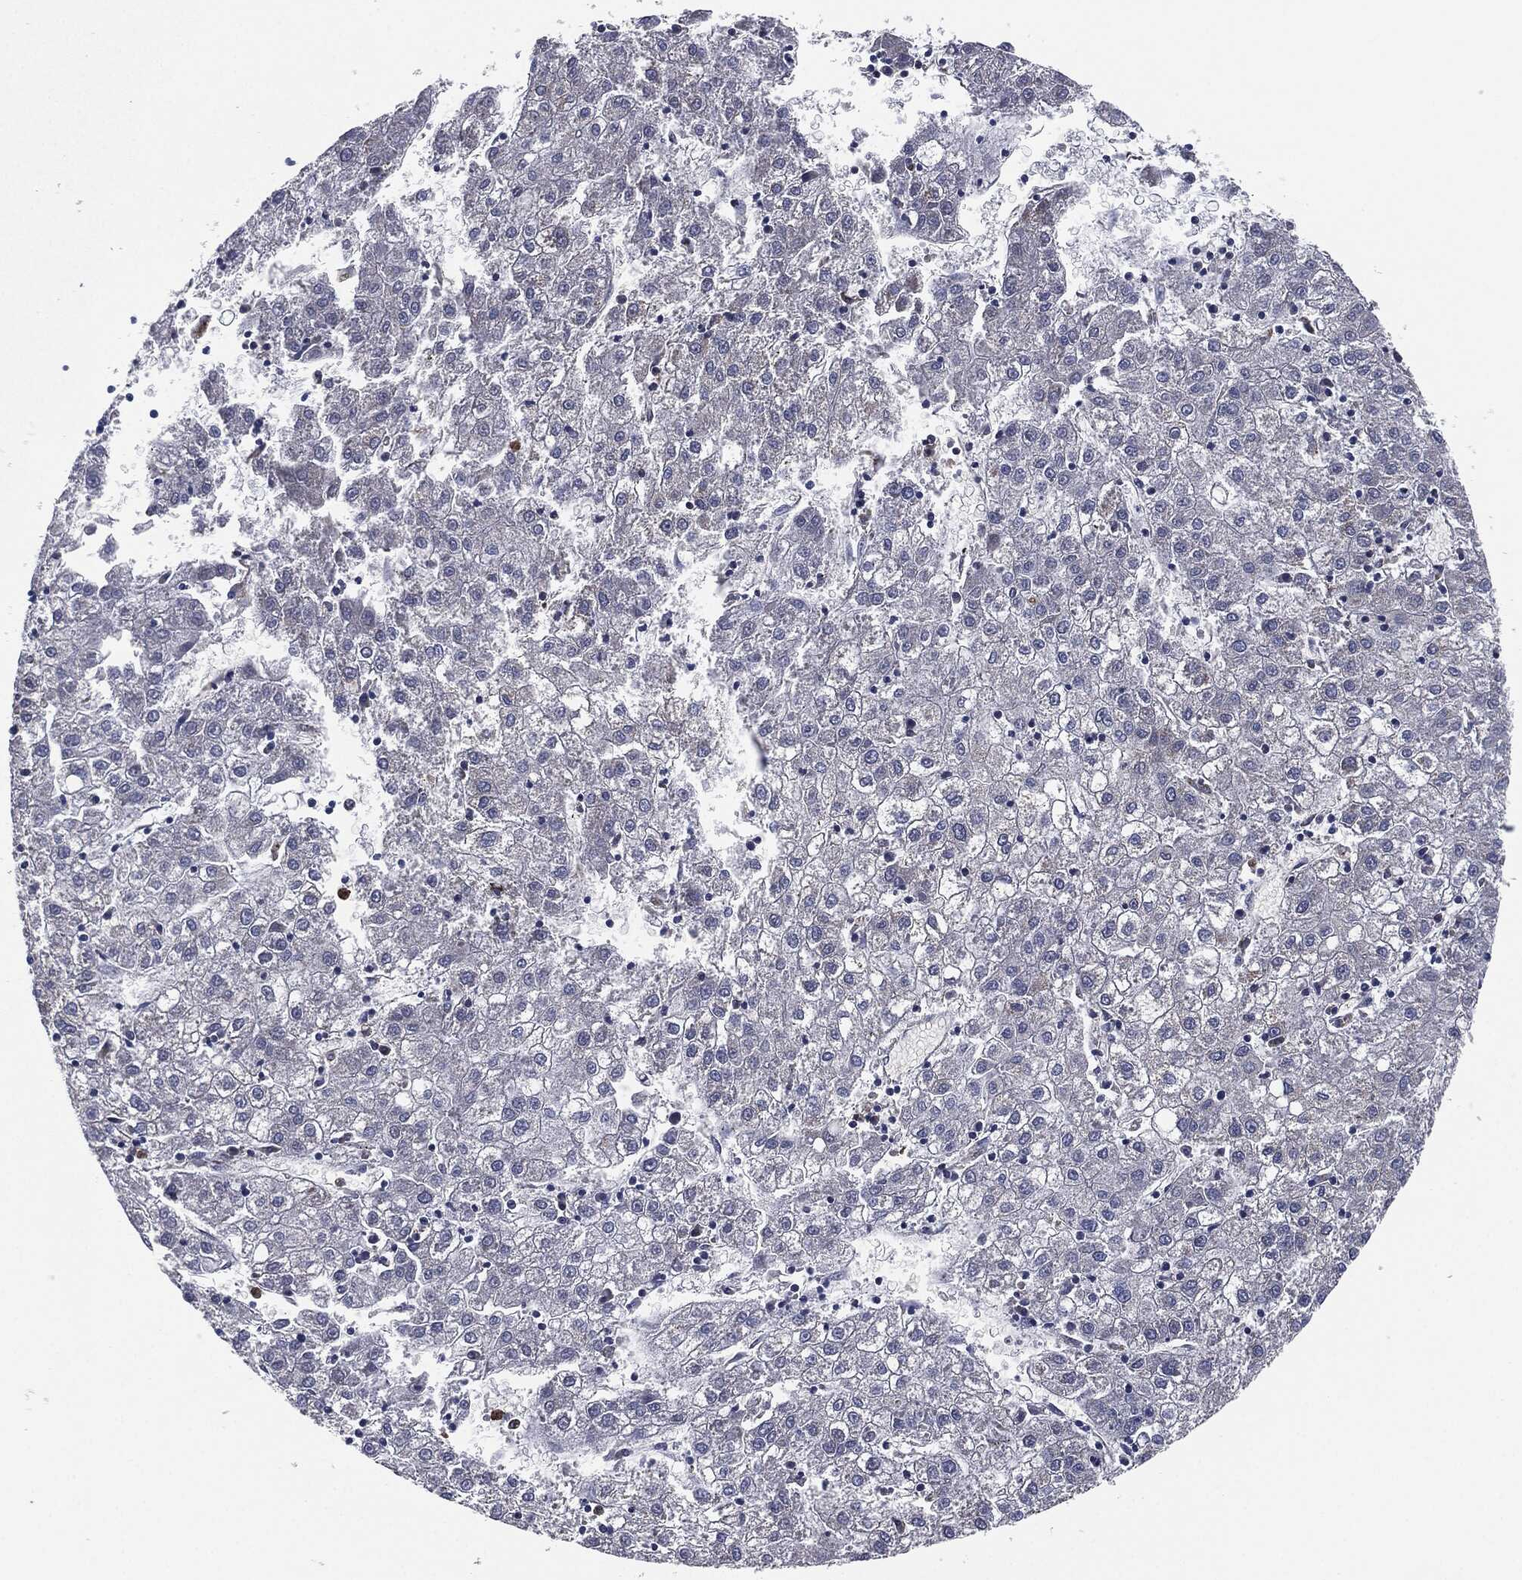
{"staining": {"intensity": "negative", "quantity": "none", "location": "none"}, "tissue": "liver cancer", "cell_type": "Tumor cells", "image_type": "cancer", "snomed": [{"axis": "morphology", "description": "Carcinoma, Hepatocellular, NOS"}, {"axis": "topography", "description": "Liver"}], "caption": "Photomicrograph shows no significant protein expression in tumor cells of hepatocellular carcinoma (liver).", "gene": "NDUFV2", "patient": {"sex": "male", "age": 72}}